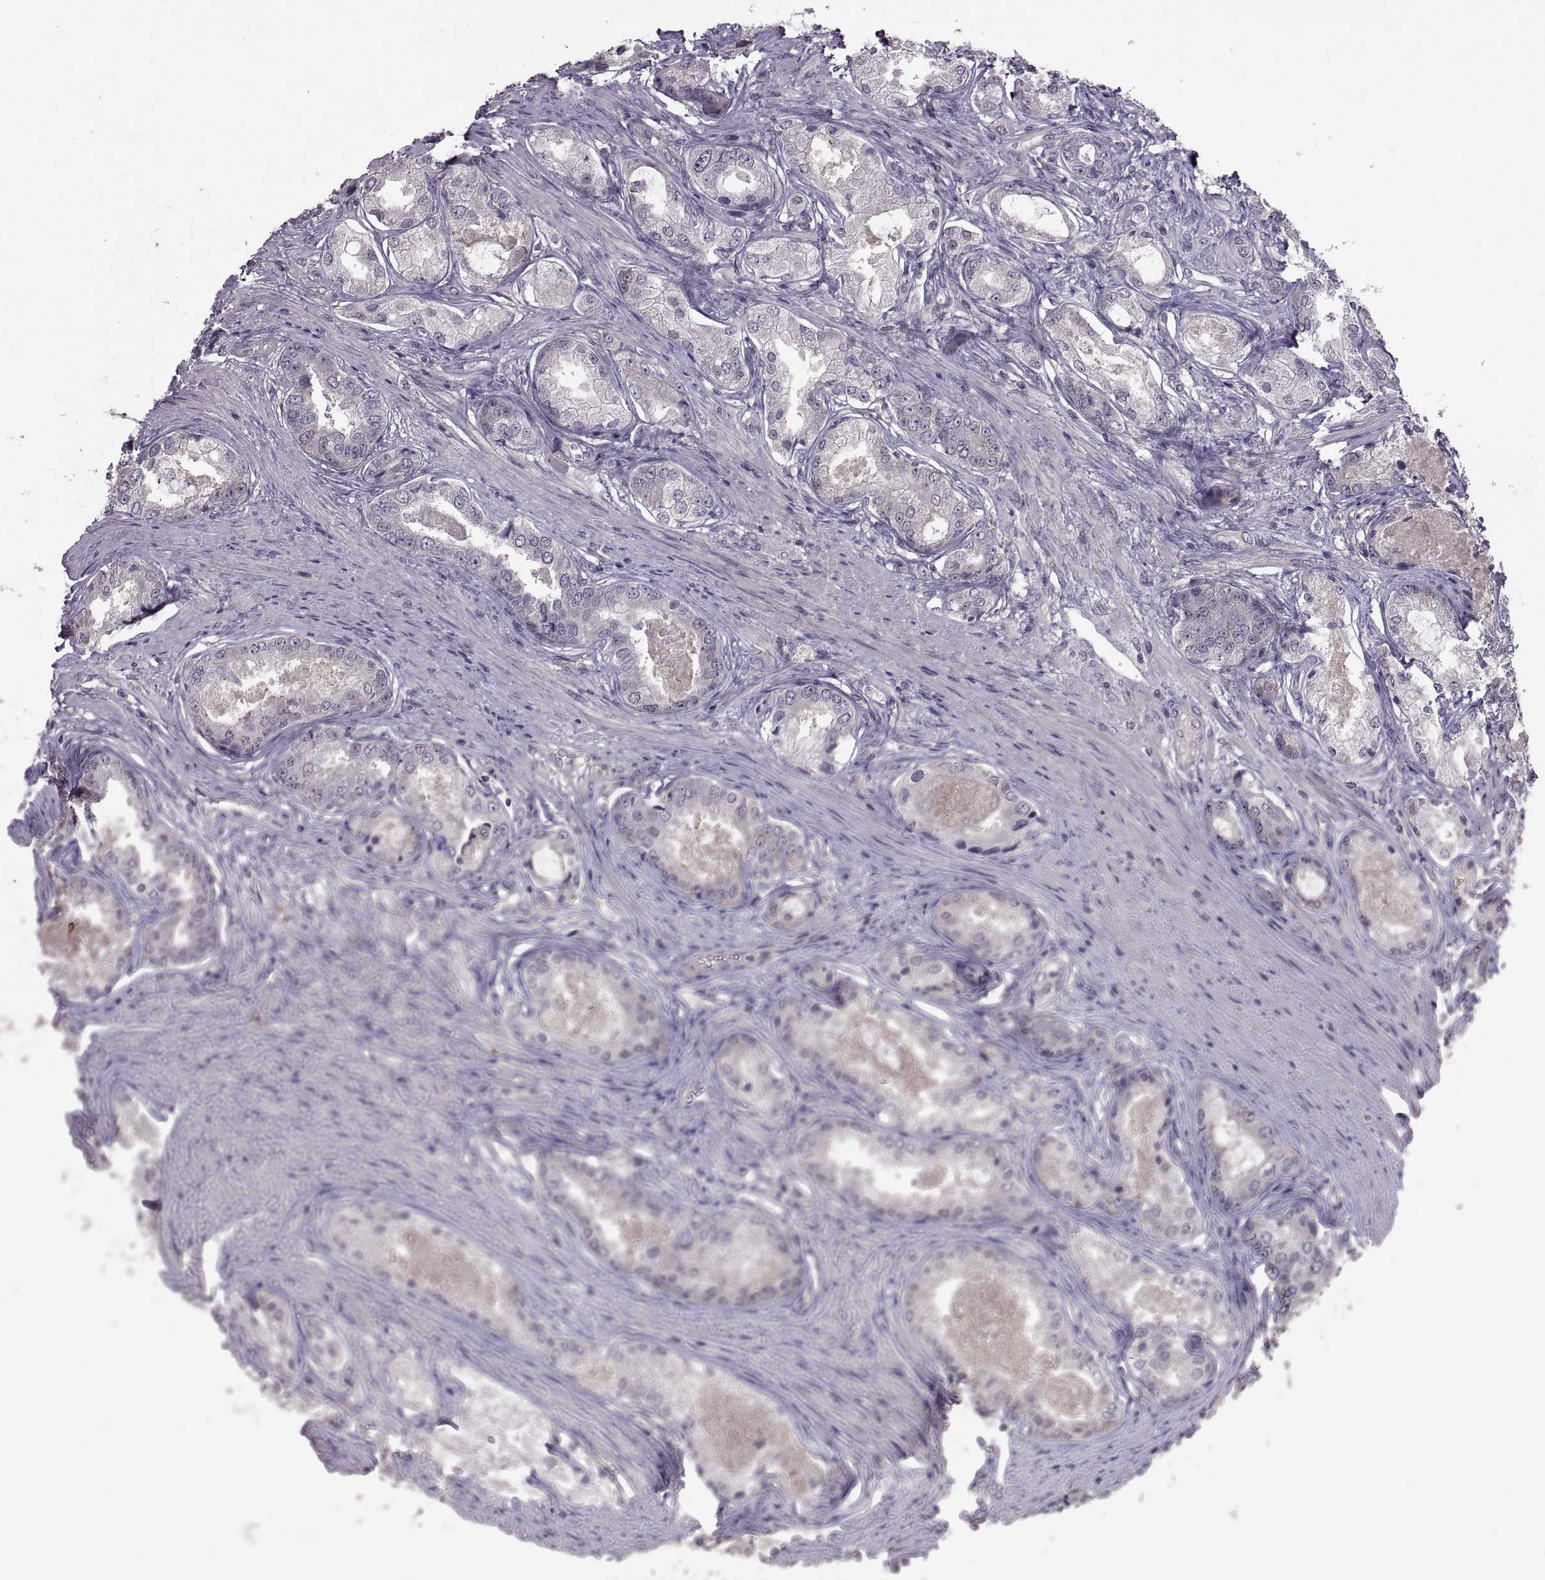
{"staining": {"intensity": "negative", "quantity": "none", "location": "none"}, "tissue": "prostate cancer", "cell_type": "Tumor cells", "image_type": "cancer", "snomed": [{"axis": "morphology", "description": "Adenocarcinoma, Low grade"}, {"axis": "topography", "description": "Prostate"}], "caption": "Immunohistochemistry of human prostate adenocarcinoma (low-grade) displays no positivity in tumor cells.", "gene": "NMNAT2", "patient": {"sex": "male", "age": 68}}